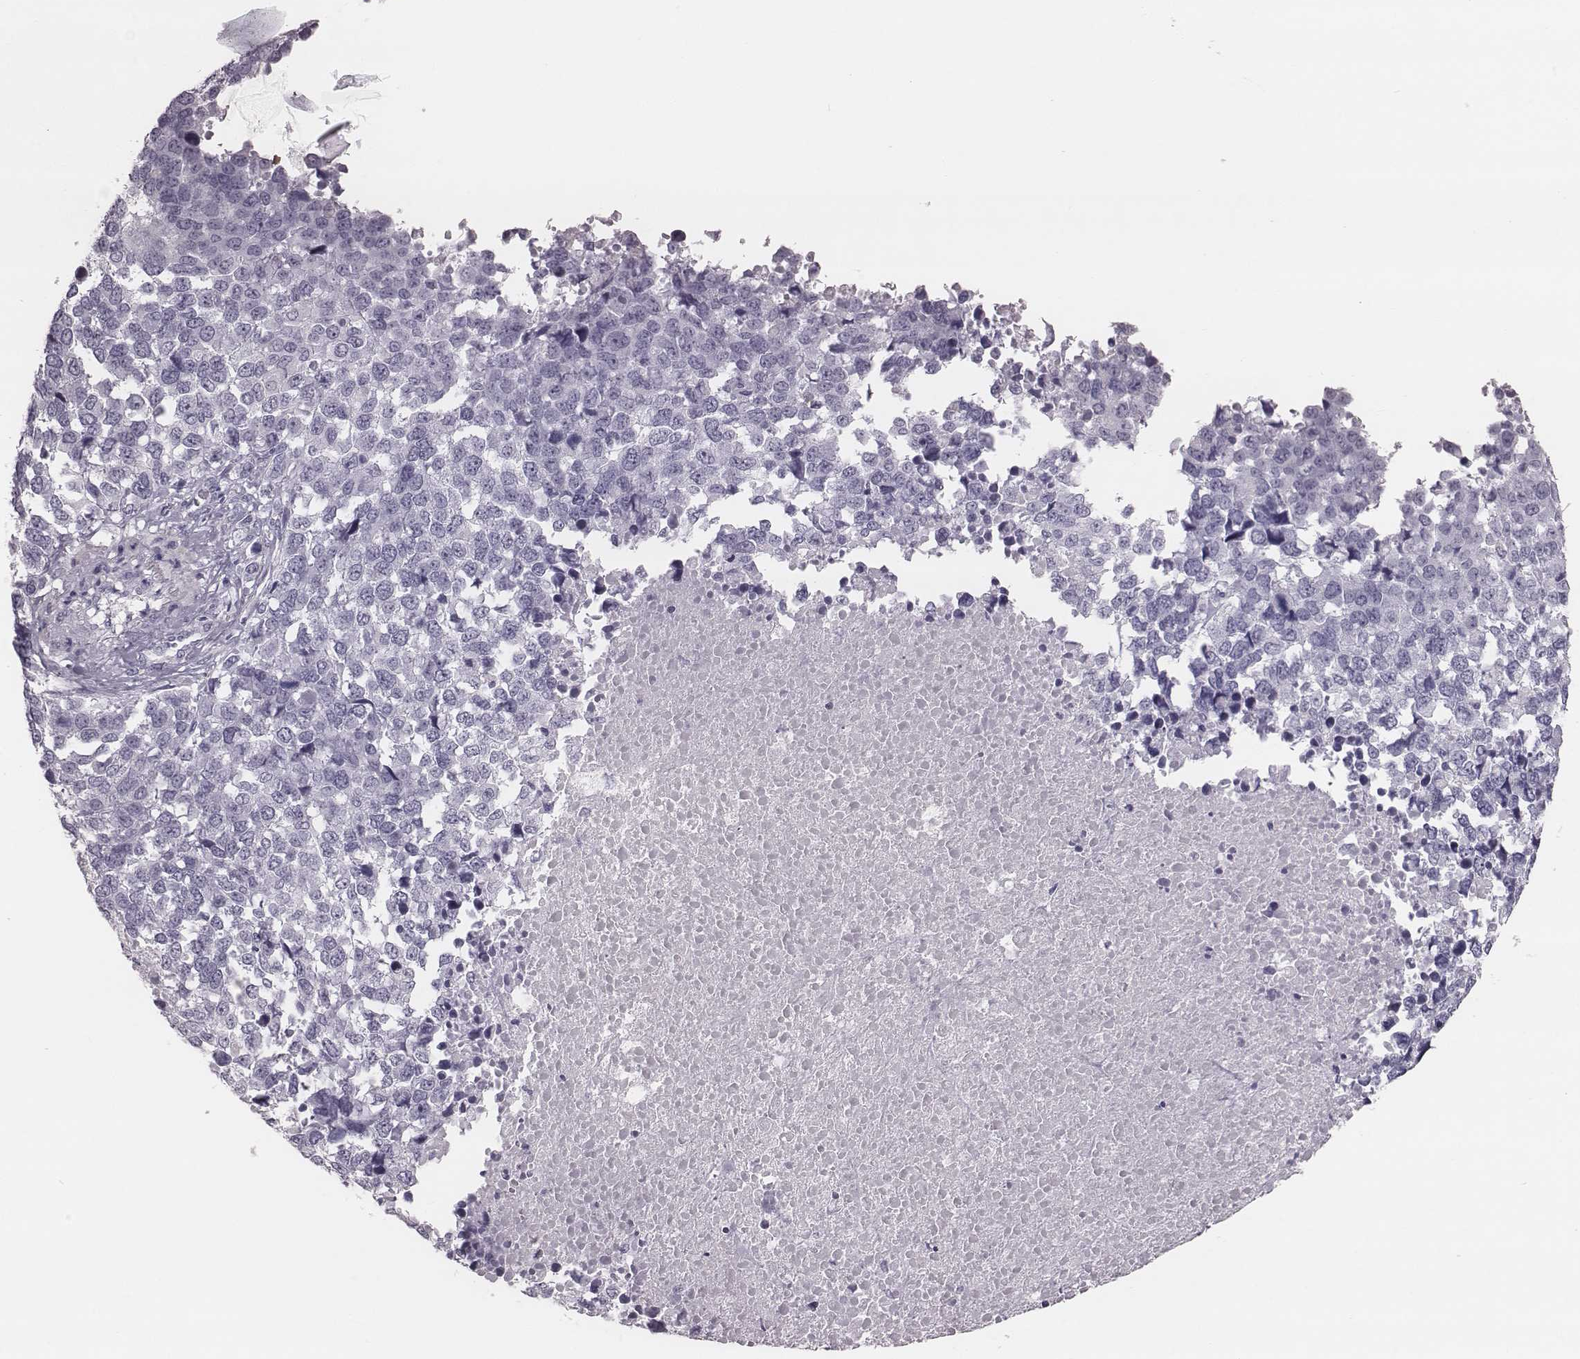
{"staining": {"intensity": "negative", "quantity": "none", "location": "none"}, "tissue": "melanoma", "cell_type": "Tumor cells", "image_type": "cancer", "snomed": [{"axis": "morphology", "description": "Malignant melanoma, Metastatic site"}, {"axis": "topography", "description": "Skin"}], "caption": "Melanoma was stained to show a protein in brown. There is no significant staining in tumor cells.", "gene": "KRT74", "patient": {"sex": "male", "age": 84}}